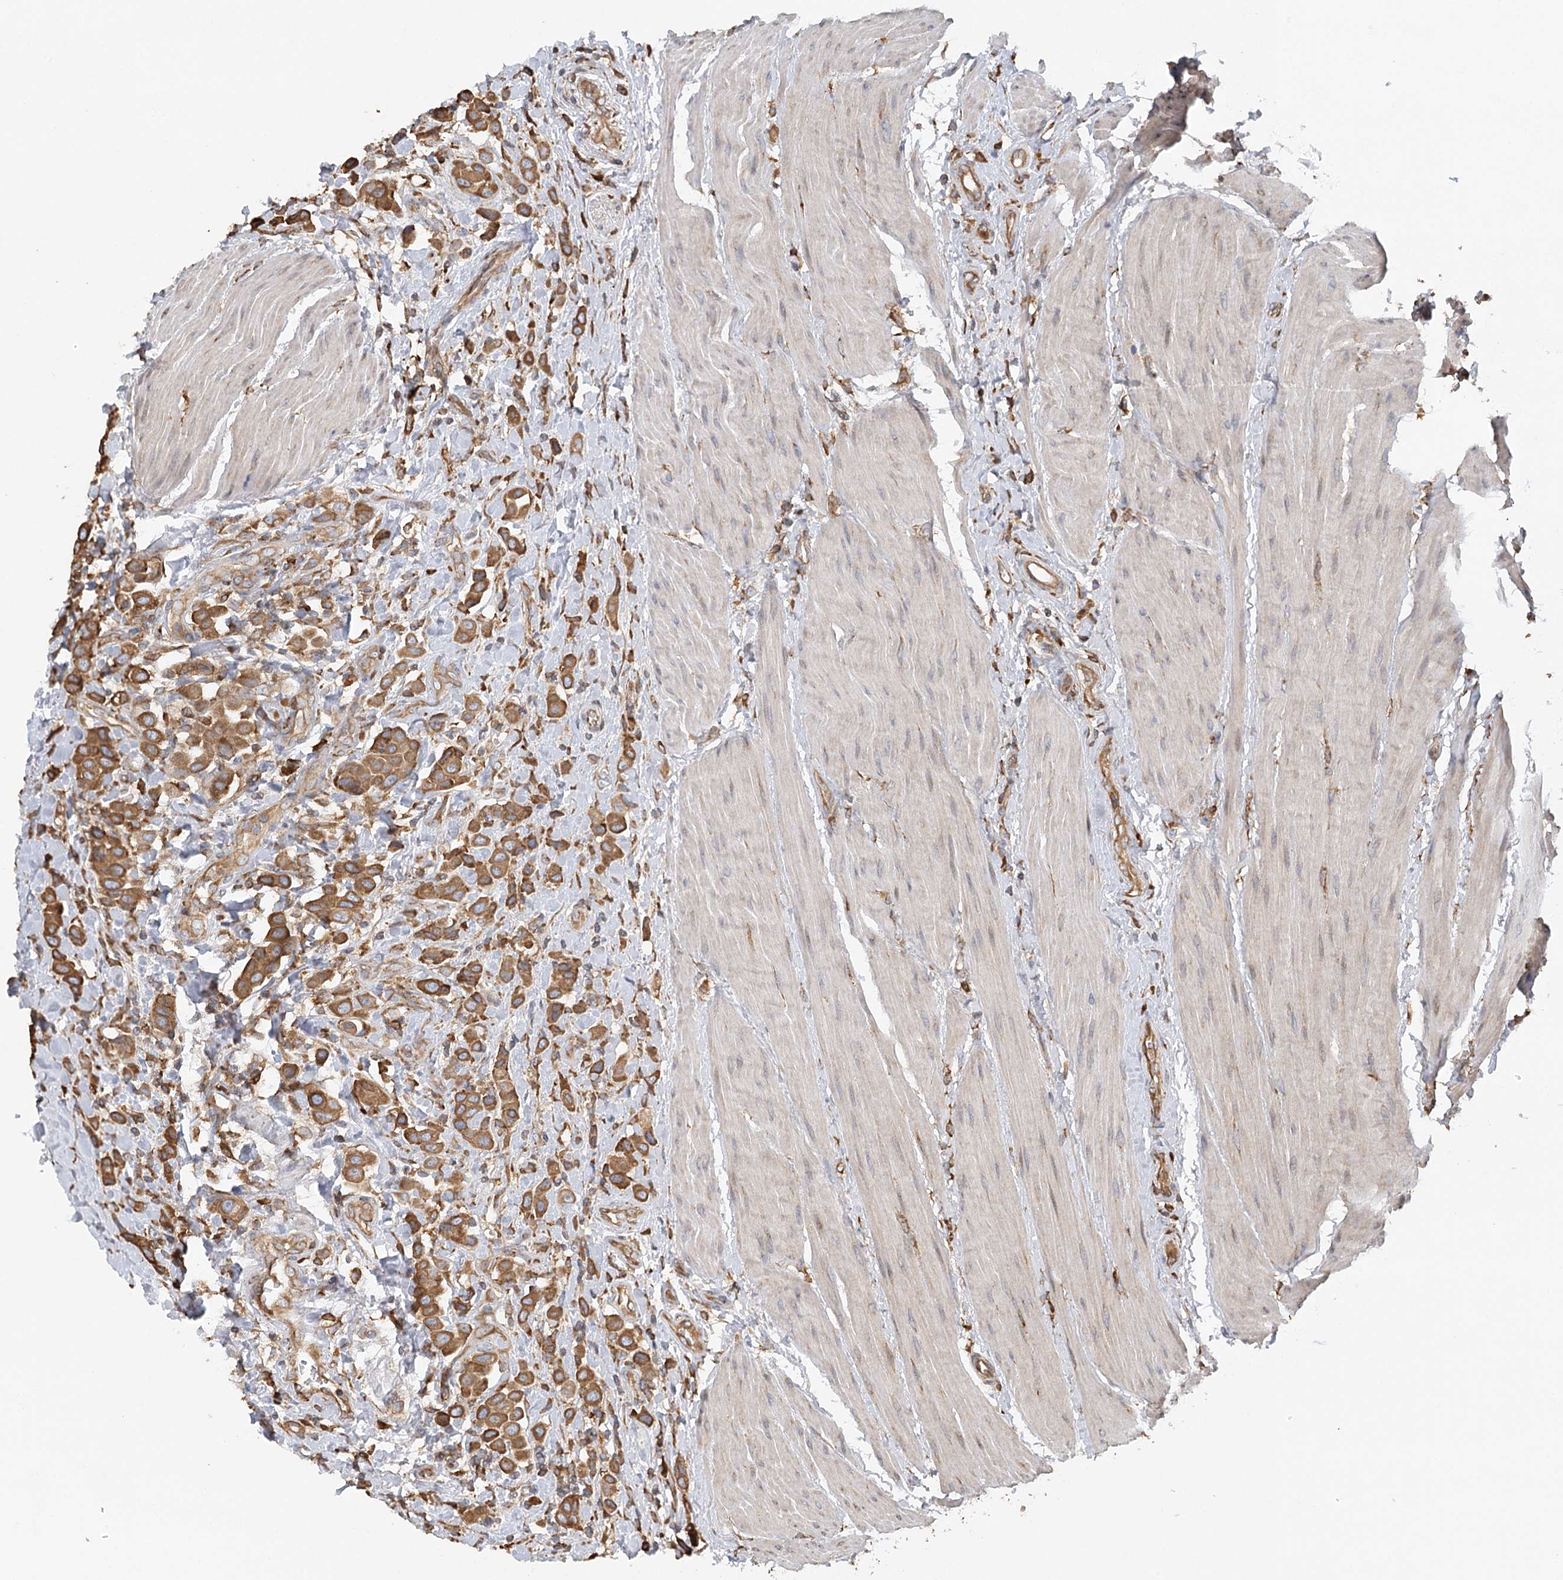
{"staining": {"intensity": "strong", "quantity": ">75%", "location": "cytoplasmic/membranous"}, "tissue": "urothelial cancer", "cell_type": "Tumor cells", "image_type": "cancer", "snomed": [{"axis": "morphology", "description": "Urothelial carcinoma, High grade"}, {"axis": "topography", "description": "Urinary bladder"}], "caption": "Immunohistochemical staining of human urothelial carcinoma (high-grade) shows strong cytoplasmic/membranous protein staining in about >75% of tumor cells.", "gene": "ACAP2", "patient": {"sex": "male", "age": 50}}